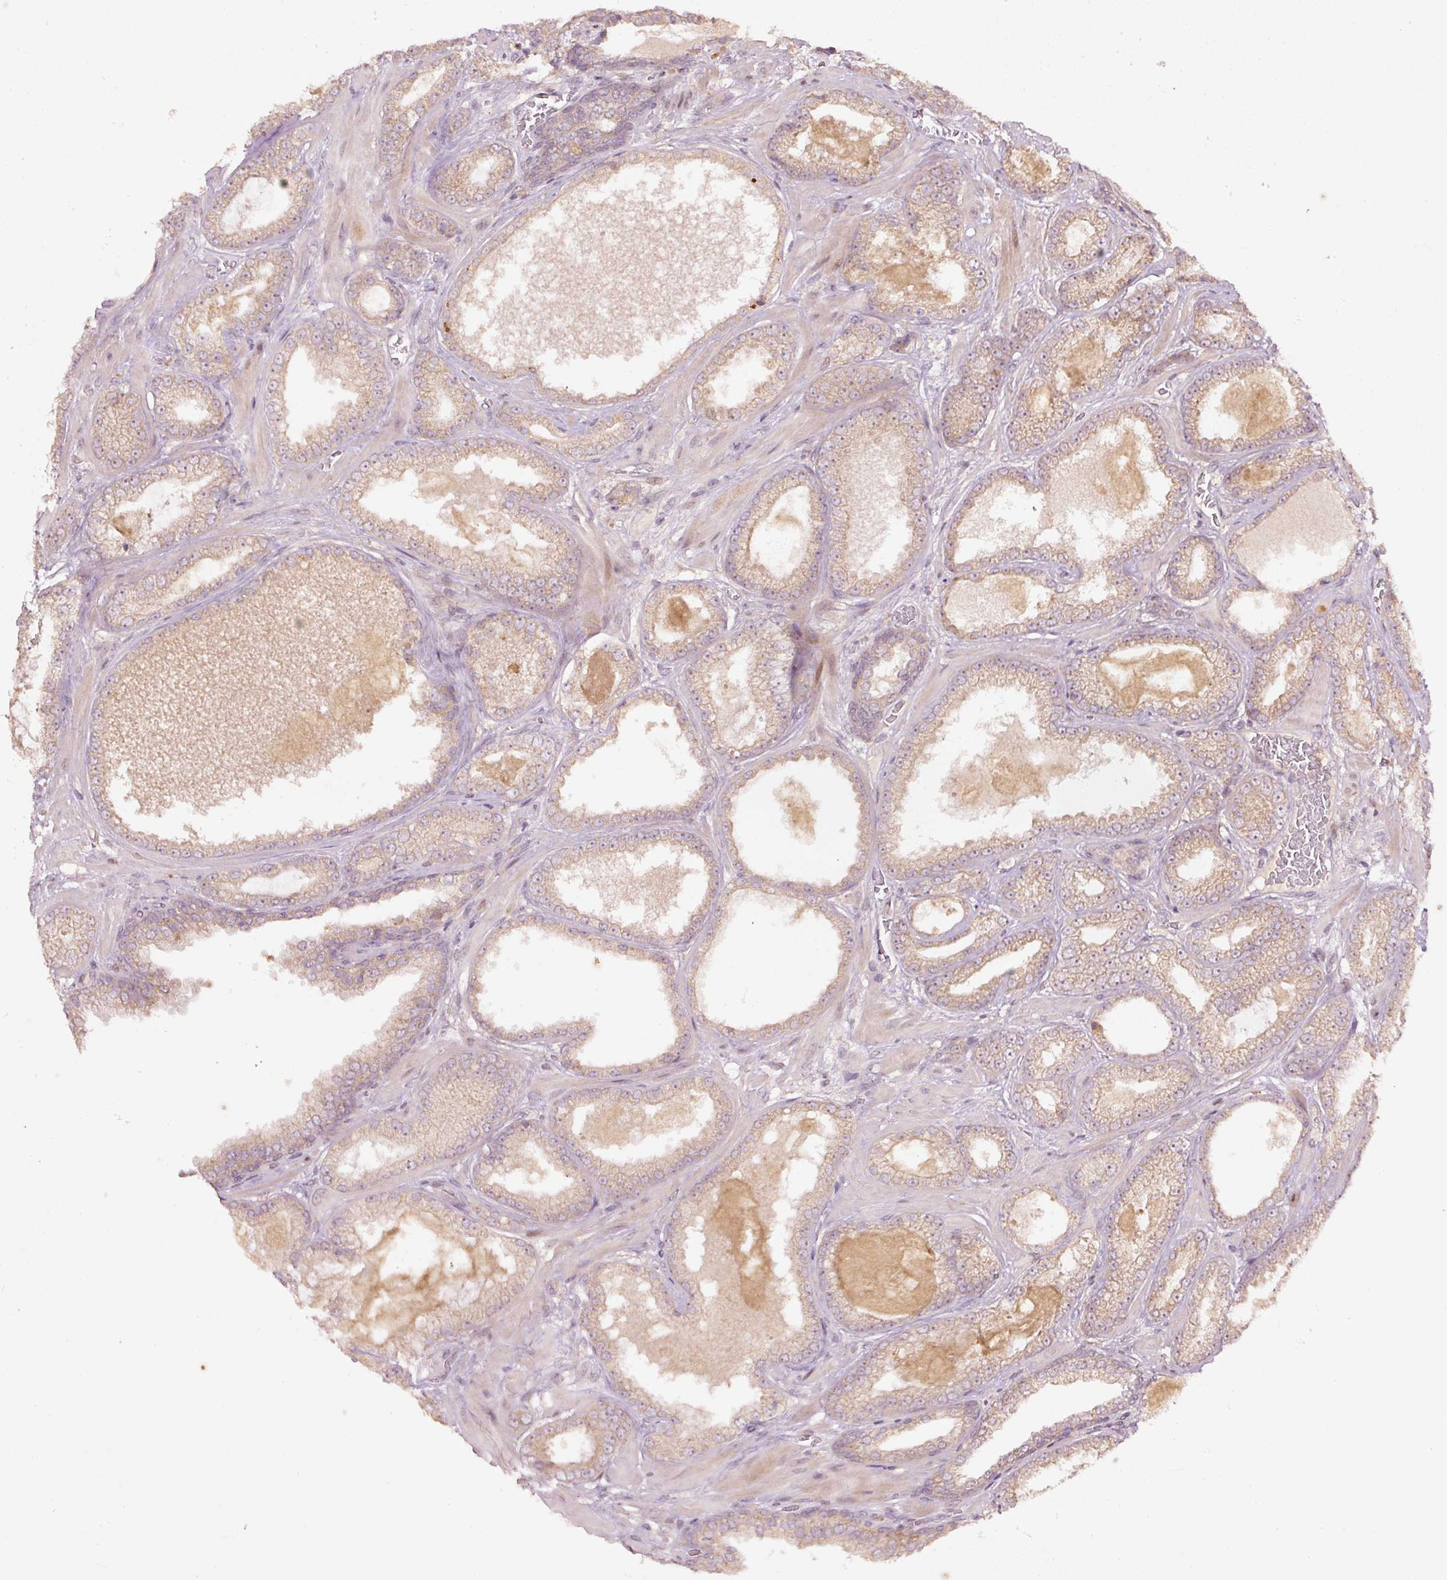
{"staining": {"intensity": "moderate", "quantity": ">75%", "location": "cytoplasmic/membranous"}, "tissue": "prostate cancer", "cell_type": "Tumor cells", "image_type": "cancer", "snomed": [{"axis": "morphology", "description": "Adenocarcinoma, Low grade"}, {"axis": "topography", "description": "Prostate"}], "caption": "The micrograph displays staining of prostate cancer, revealing moderate cytoplasmic/membranous protein expression (brown color) within tumor cells.", "gene": "PCDHB1", "patient": {"sex": "male", "age": 57}}